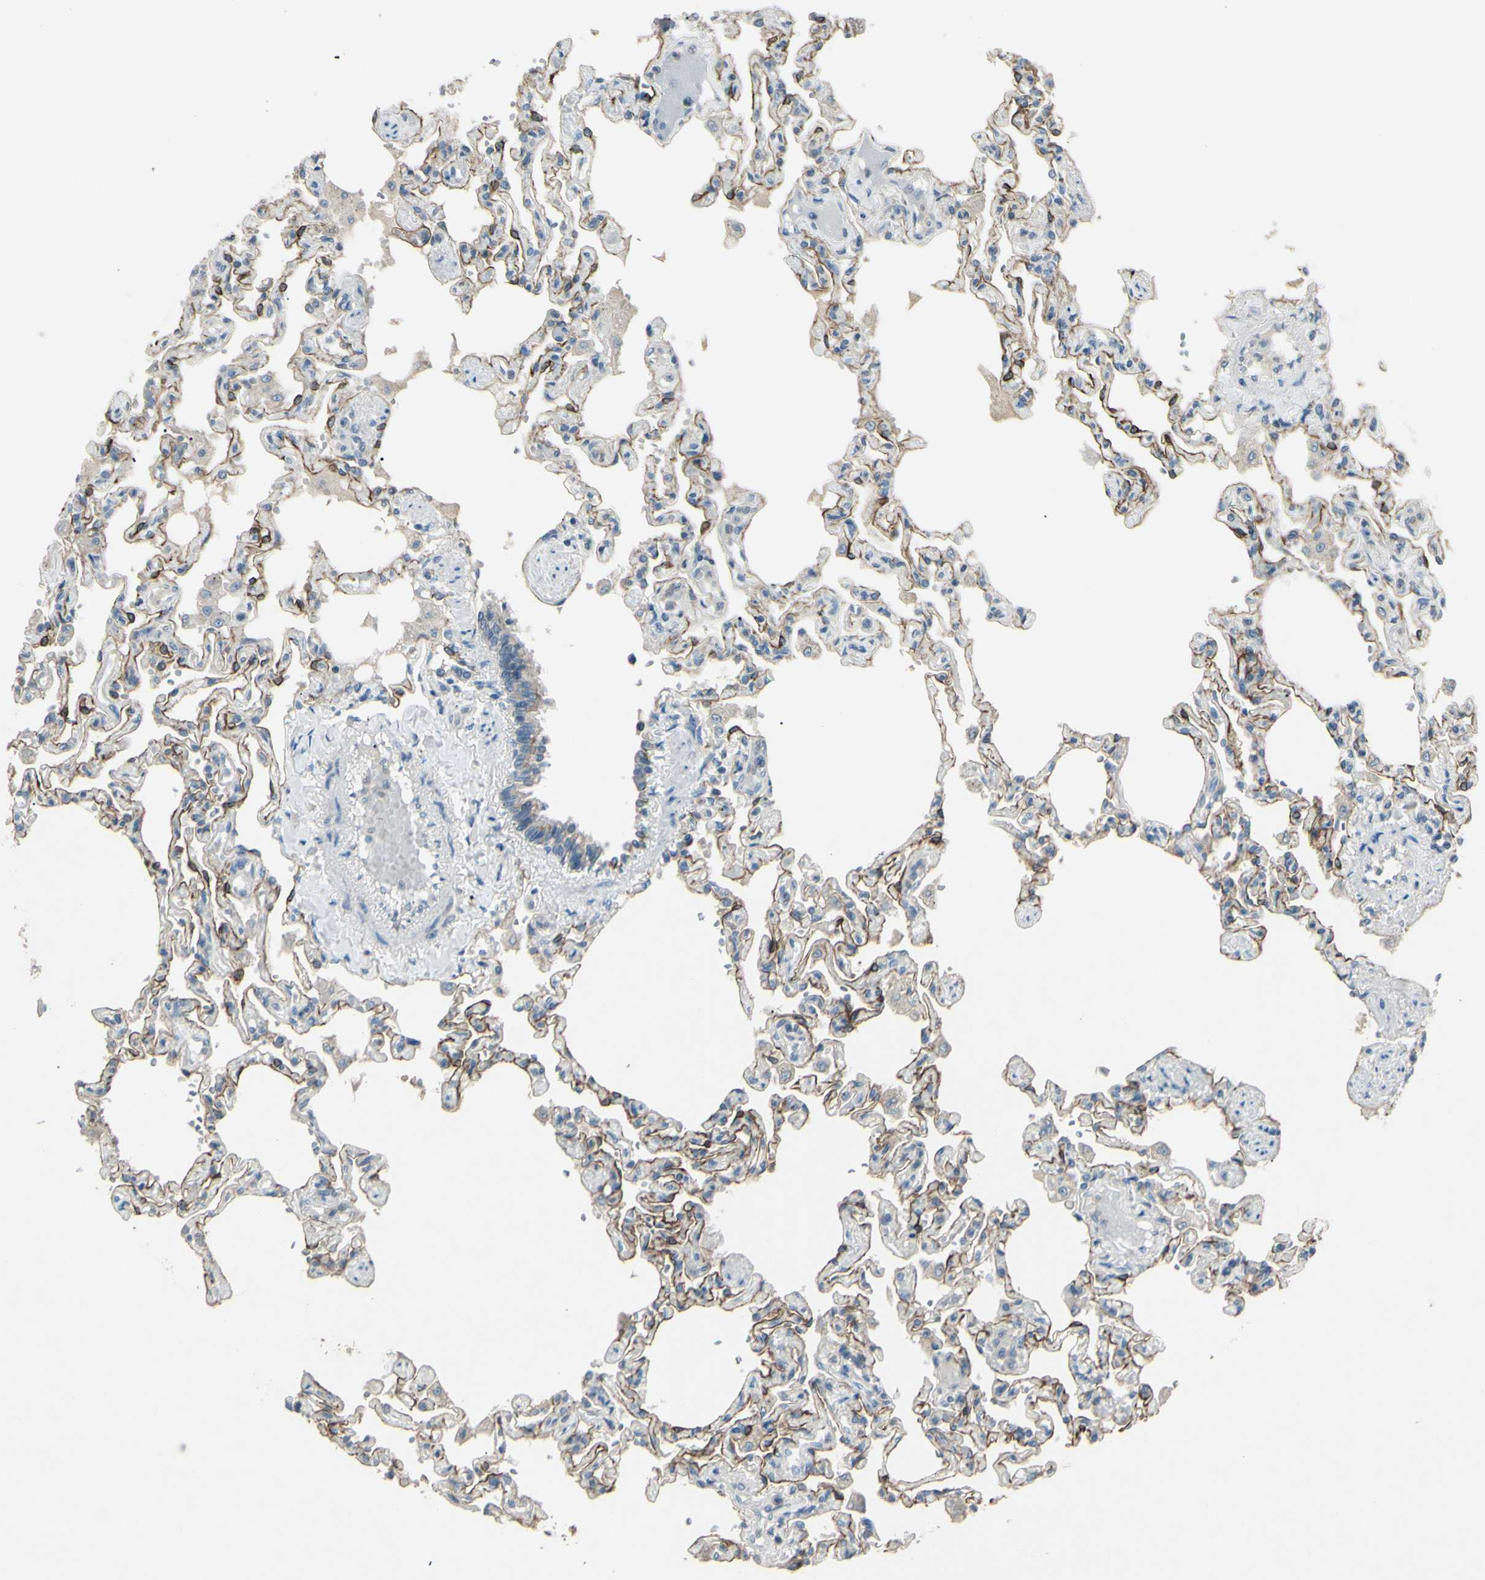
{"staining": {"intensity": "weak", "quantity": "<25%", "location": "cytoplasmic/membranous"}, "tissue": "lung", "cell_type": "Alveolar cells", "image_type": "normal", "snomed": [{"axis": "morphology", "description": "Normal tissue, NOS"}, {"axis": "topography", "description": "Lung"}], "caption": "The immunohistochemistry histopathology image has no significant staining in alveolar cells of lung. Nuclei are stained in blue.", "gene": "TIMM21", "patient": {"sex": "male", "age": 21}}